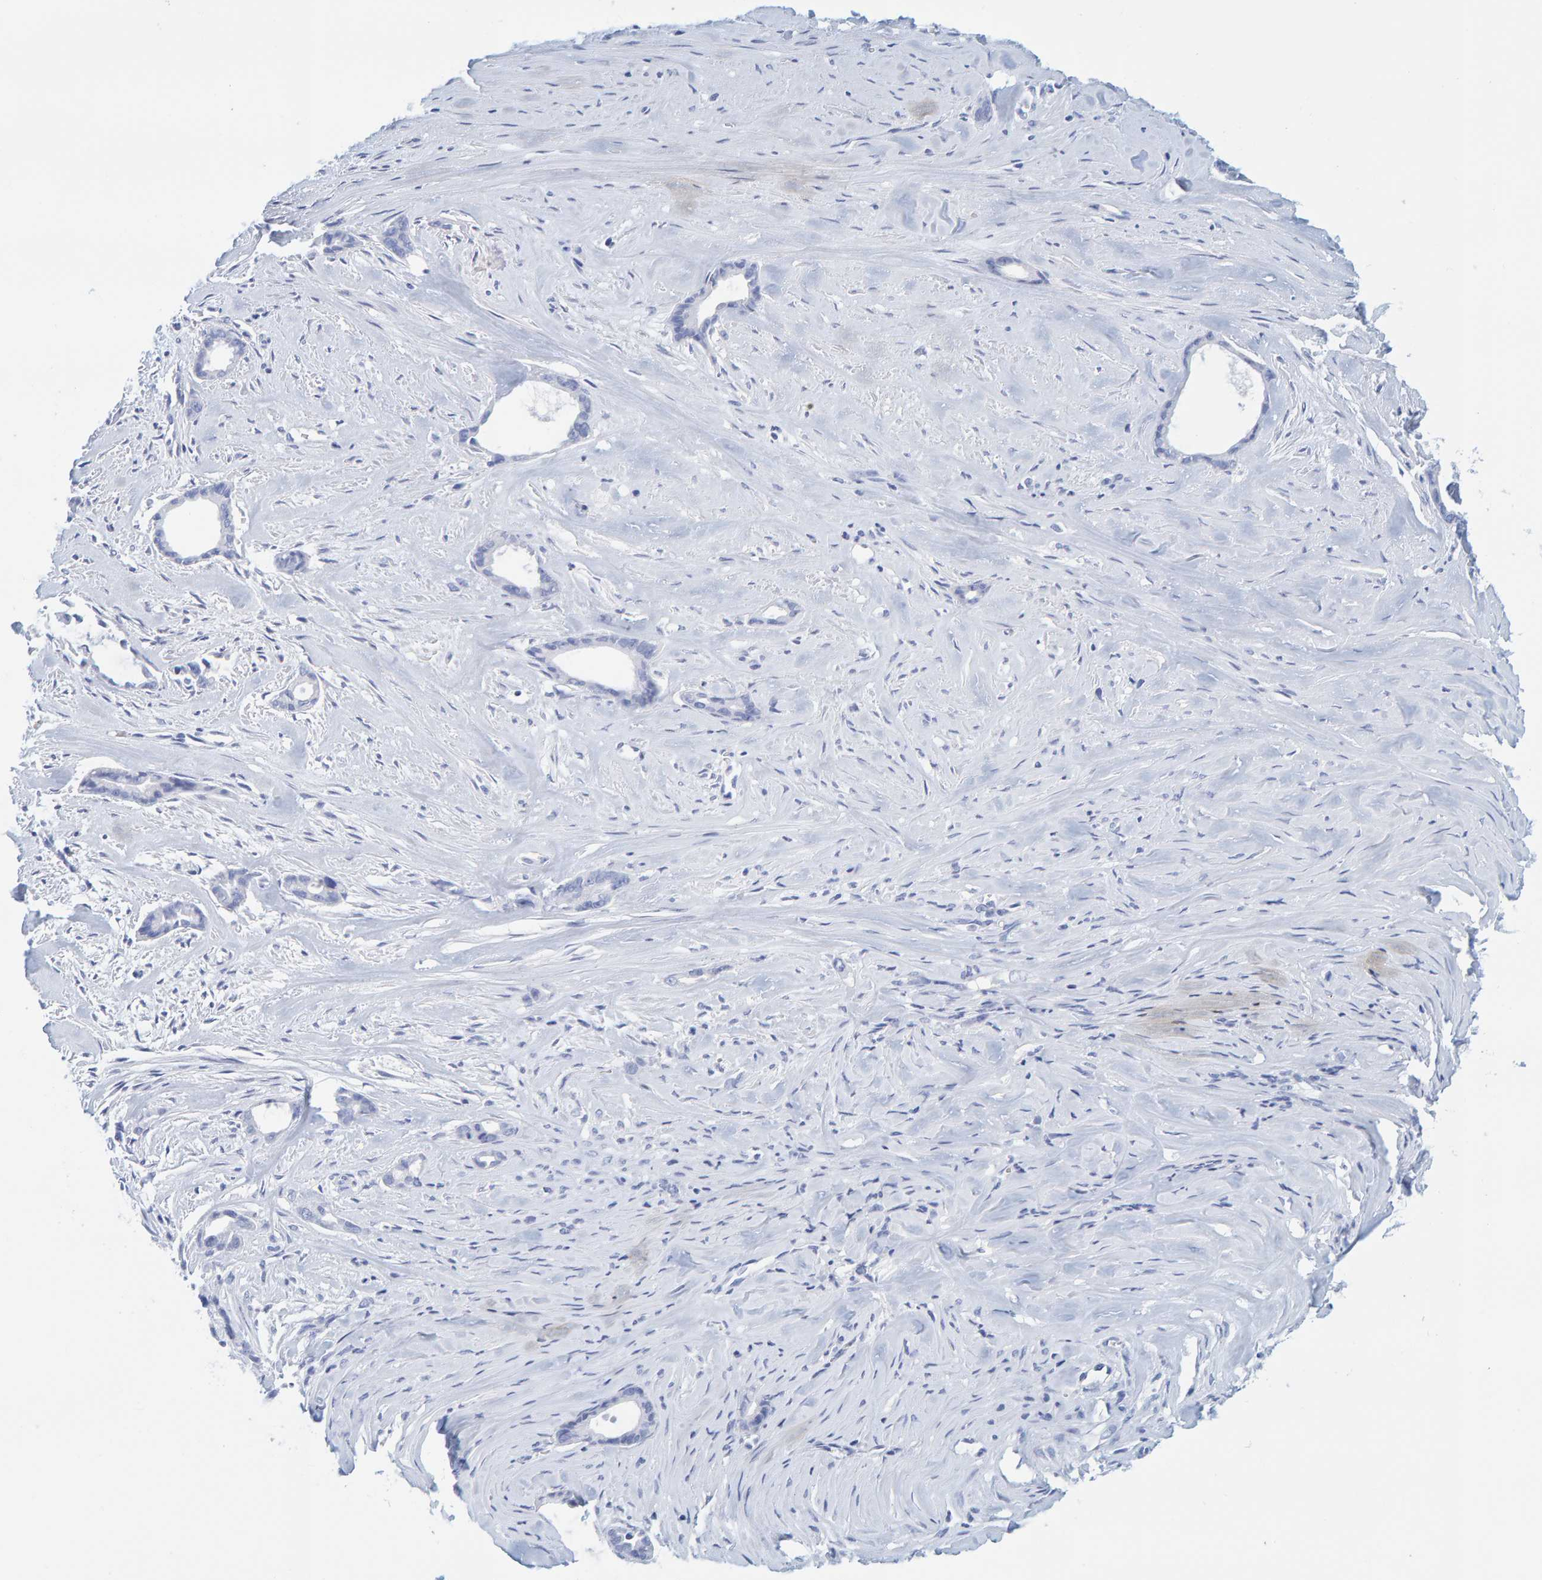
{"staining": {"intensity": "negative", "quantity": "none", "location": "none"}, "tissue": "liver cancer", "cell_type": "Tumor cells", "image_type": "cancer", "snomed": [{"axis": "morphology", "description": "Cholangiocarcinoma"}, {"axis": "topography", "description": "Liver"}], "caption": "A photomicrograph of liver cancer (cholangiocarcinoma) stained for a protein demonstrates no brown staining in tumor cells.", "gene": "SFTPC", "patient": {"sex": "female", "age": 55}}